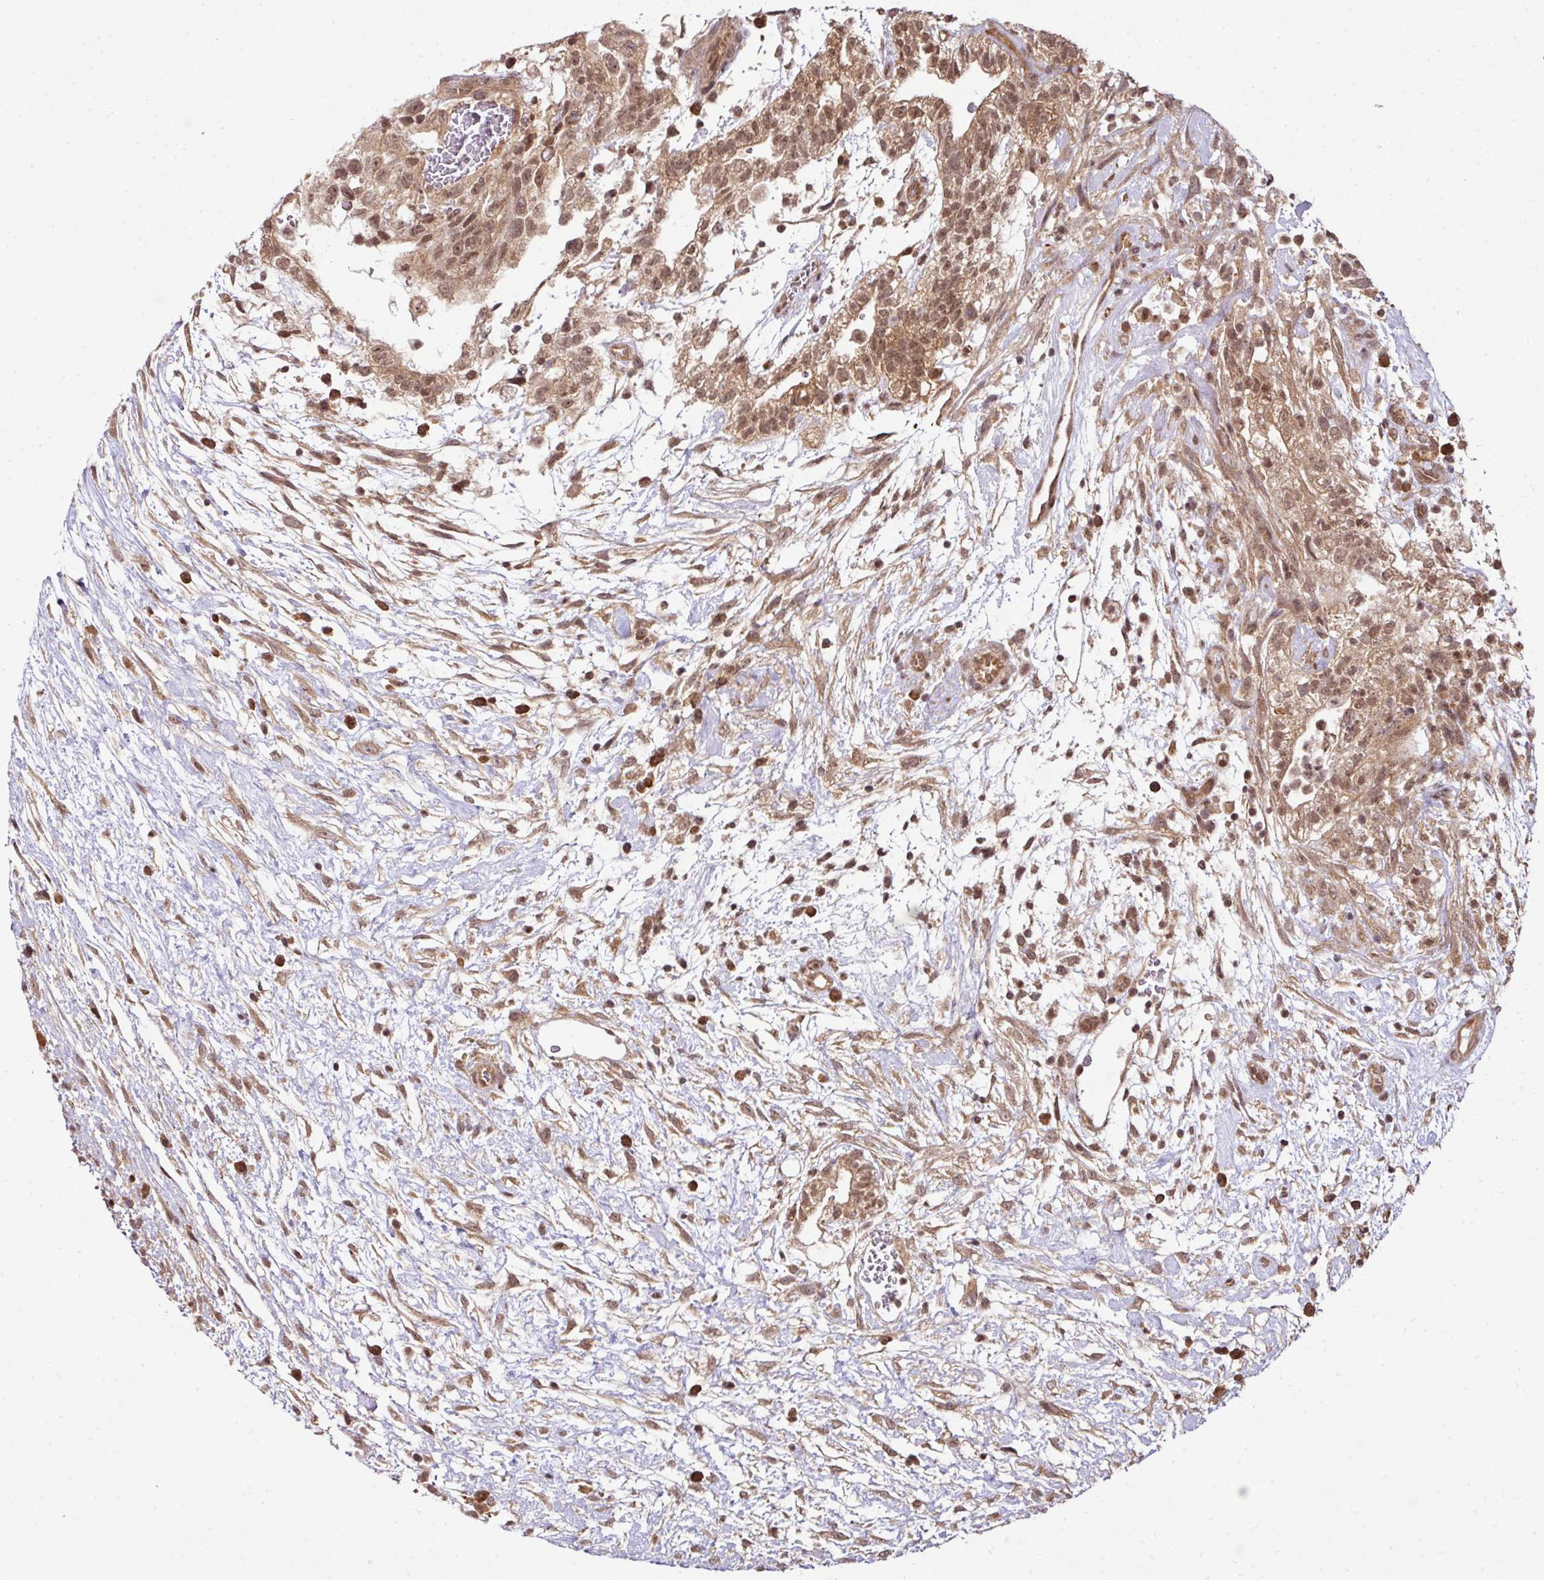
{"staining": {"intensity": "moderate", "quantity": ">75%", "location": "cytoplasmic/membranous,nuclear"}, "tissue": "testis cancer", "cell_type": "Tumor cells", "image_type": "cancer", "snomed": [{"axis": "morphology", "description": "Carcinoma, Embryonal, NOS"}, {"axis": "topography", "description": "Testis"}], "caption": "Testis cancer (embryonal carcinoma) stained with a brown dye reveals moderate cytoplasmic/membranous and nuclear positive positivity in approximately >75% of tumor cells.", "gene": "ANKRD18A", "patient": {"sex": "male", "age": 32}}